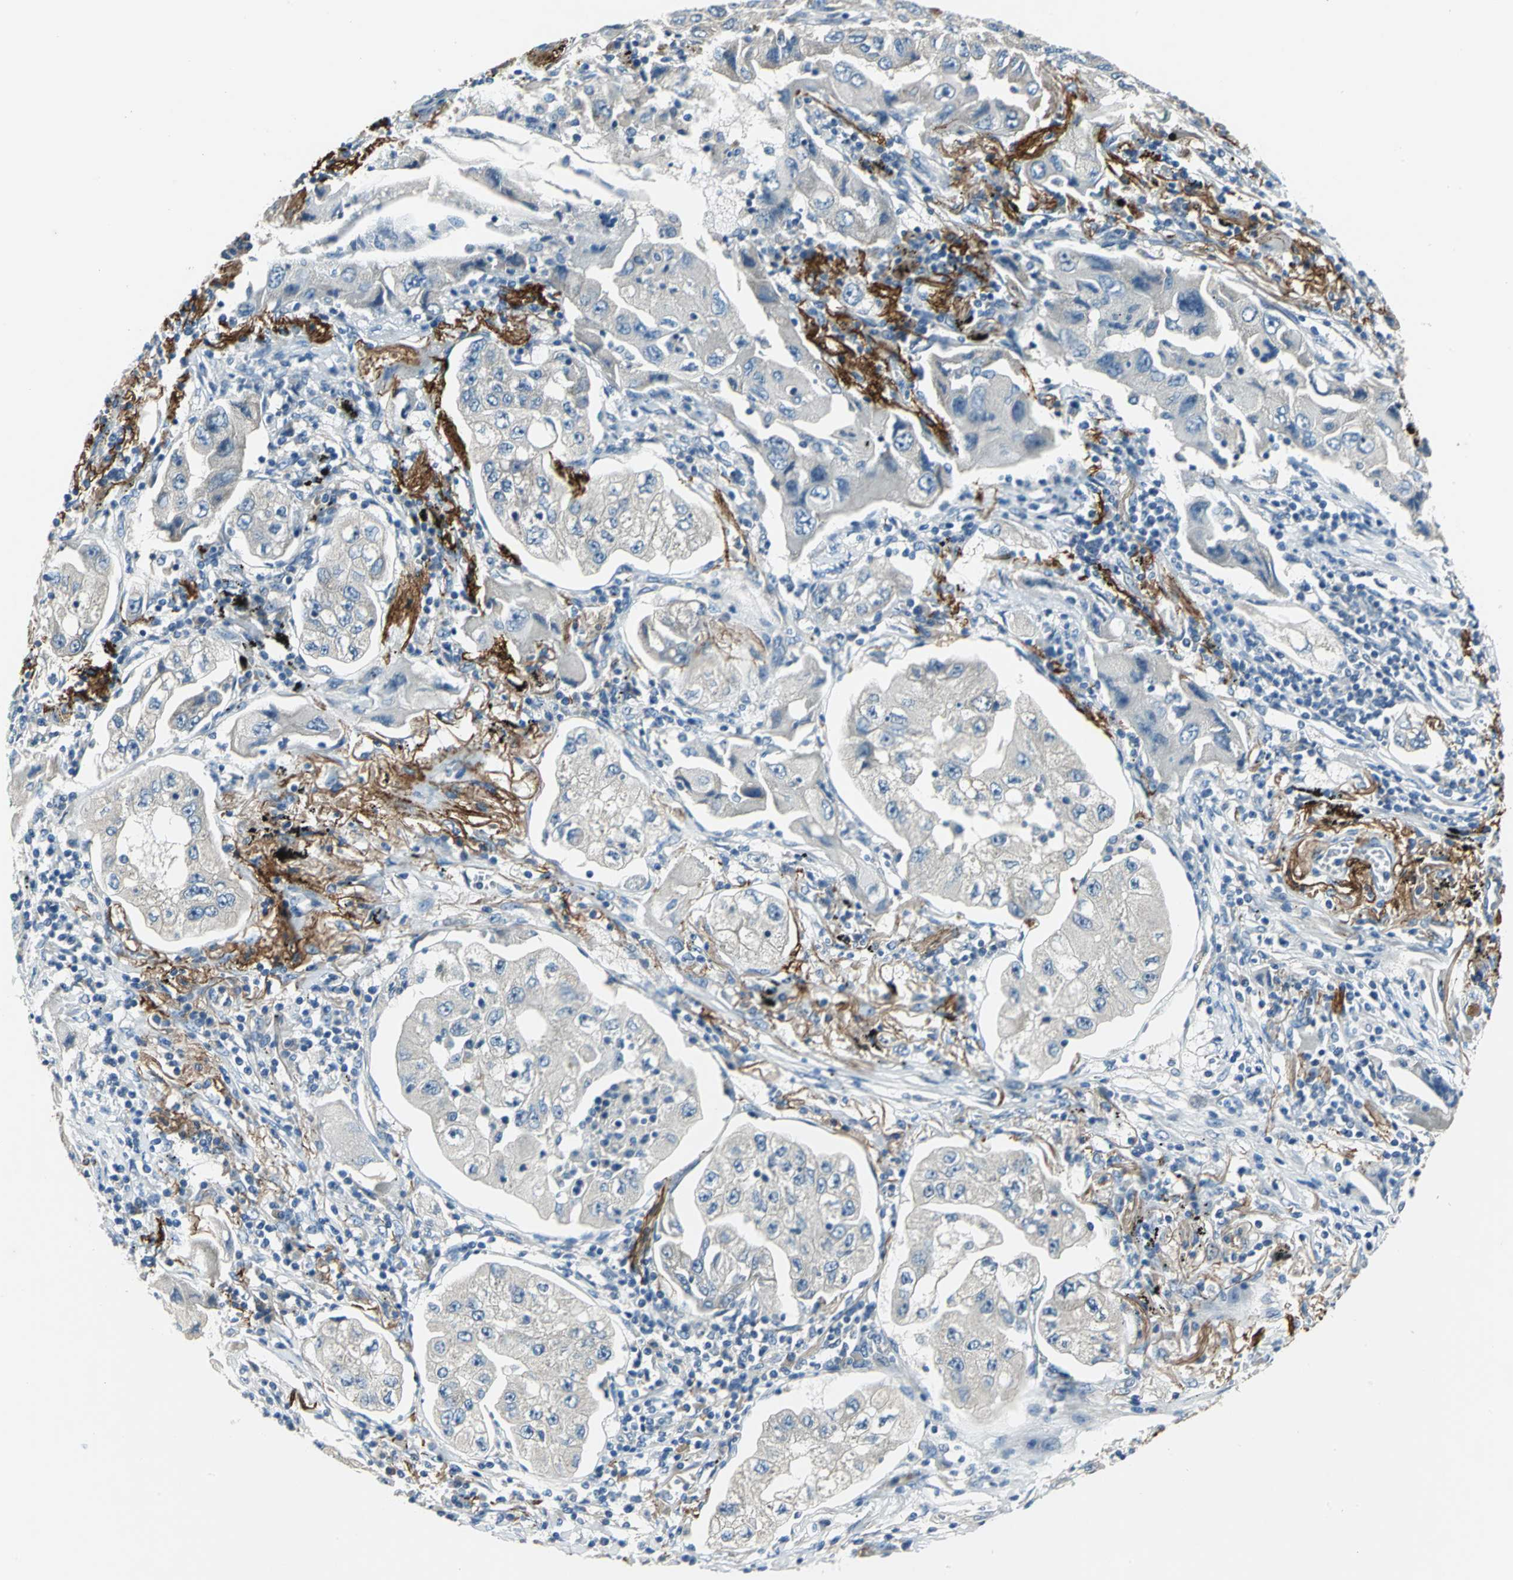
{"staining": {"intensity": "negative", "quantity": "none", "location": "none"}, "tissue": "lung cancer", "cell_type": "Tumor cells", "image_type": "cancer", "snomed": [{"axis": "morphology", "description": "Adenocarcinoma, NOS"}, {"axis": "topography", "description": "Lung"}], "caption": "Immunohistochemistry (IHC) of human adenocarcinoma (lung) reveals no positivity in tumor cells. (Stains: DAB (3,3'-diaminobenzidine) IHC with hematoxylin counter stain, Microscopy: brightfield microscopy at high magnification).", "gene": "SLC16A7", "patient": {"sex": "female", "age": 65}}